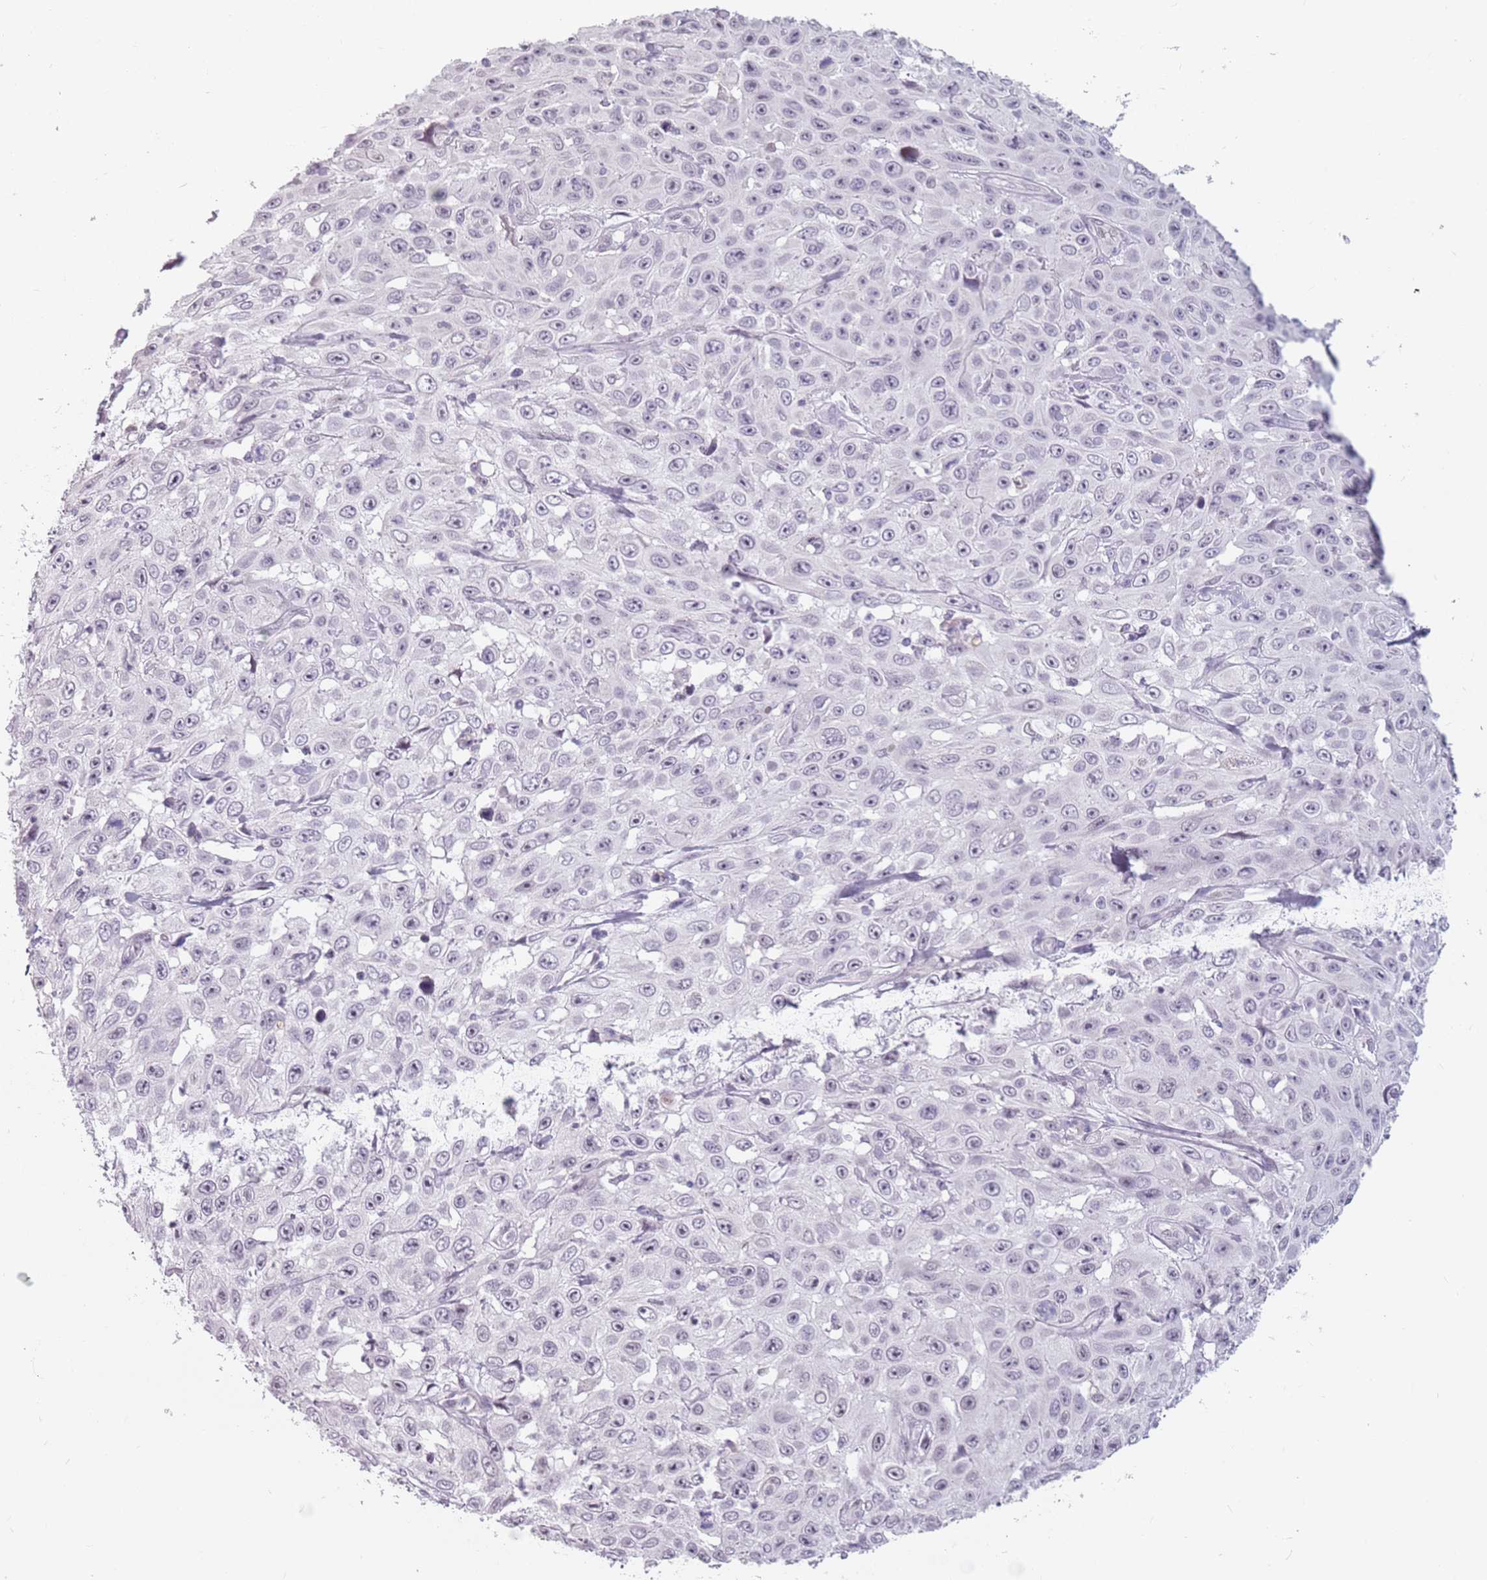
{"staining": {"intensity": "negative", "quantity": "none", "location": "none"}, "tissue": "skin cancer", "cell_type": "Tumor cells", "image_type": "cancer", "snomed": [{"axis": "morphology", "description": "Squamous cell carcinoma, NOS"}, {"axis": "topography", "description": "Skin"}], "caption": "Histopathology image shows no significant protein expression in tumor cells of skin squamous cell carcinoma.", "gene": "PTCHD1", "patient": {"sex": "male", "age": 82}}